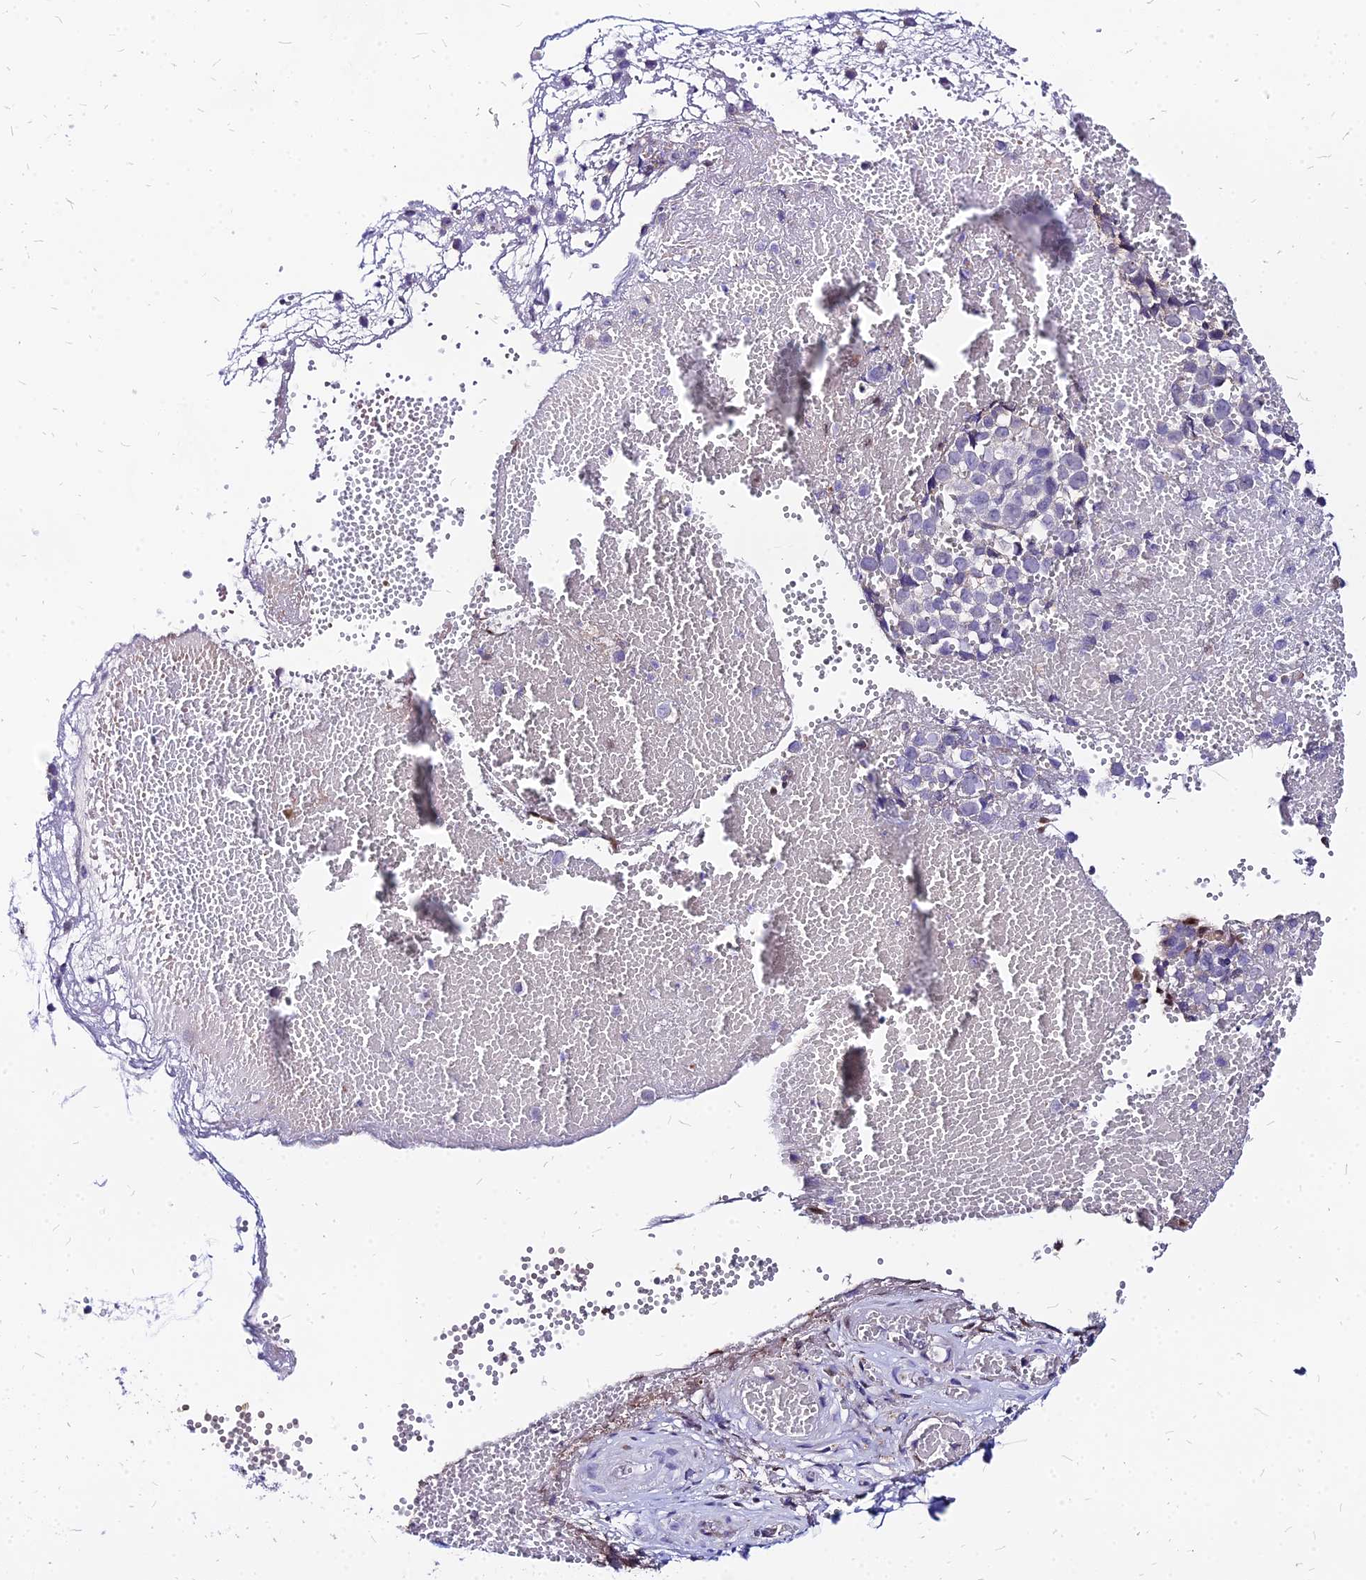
{"staining": {"intensity": "negative", "quantity": "none", "location": "none"}, "tissue": "melanoma", "cell_type": "Tumor cells", "image_type": "cancer", "snomed": [{"axis": "morphology", "description": "Malignant melanoma, NOS"}, {"axis": "topography", "description": "Nose, NOS"}], "caption": "The photomicrograph demonstrates no significant positivity in tumor cells of melanoma.", "gene": "ACSM6", "patient": {"sex": "female", "age": 48}}